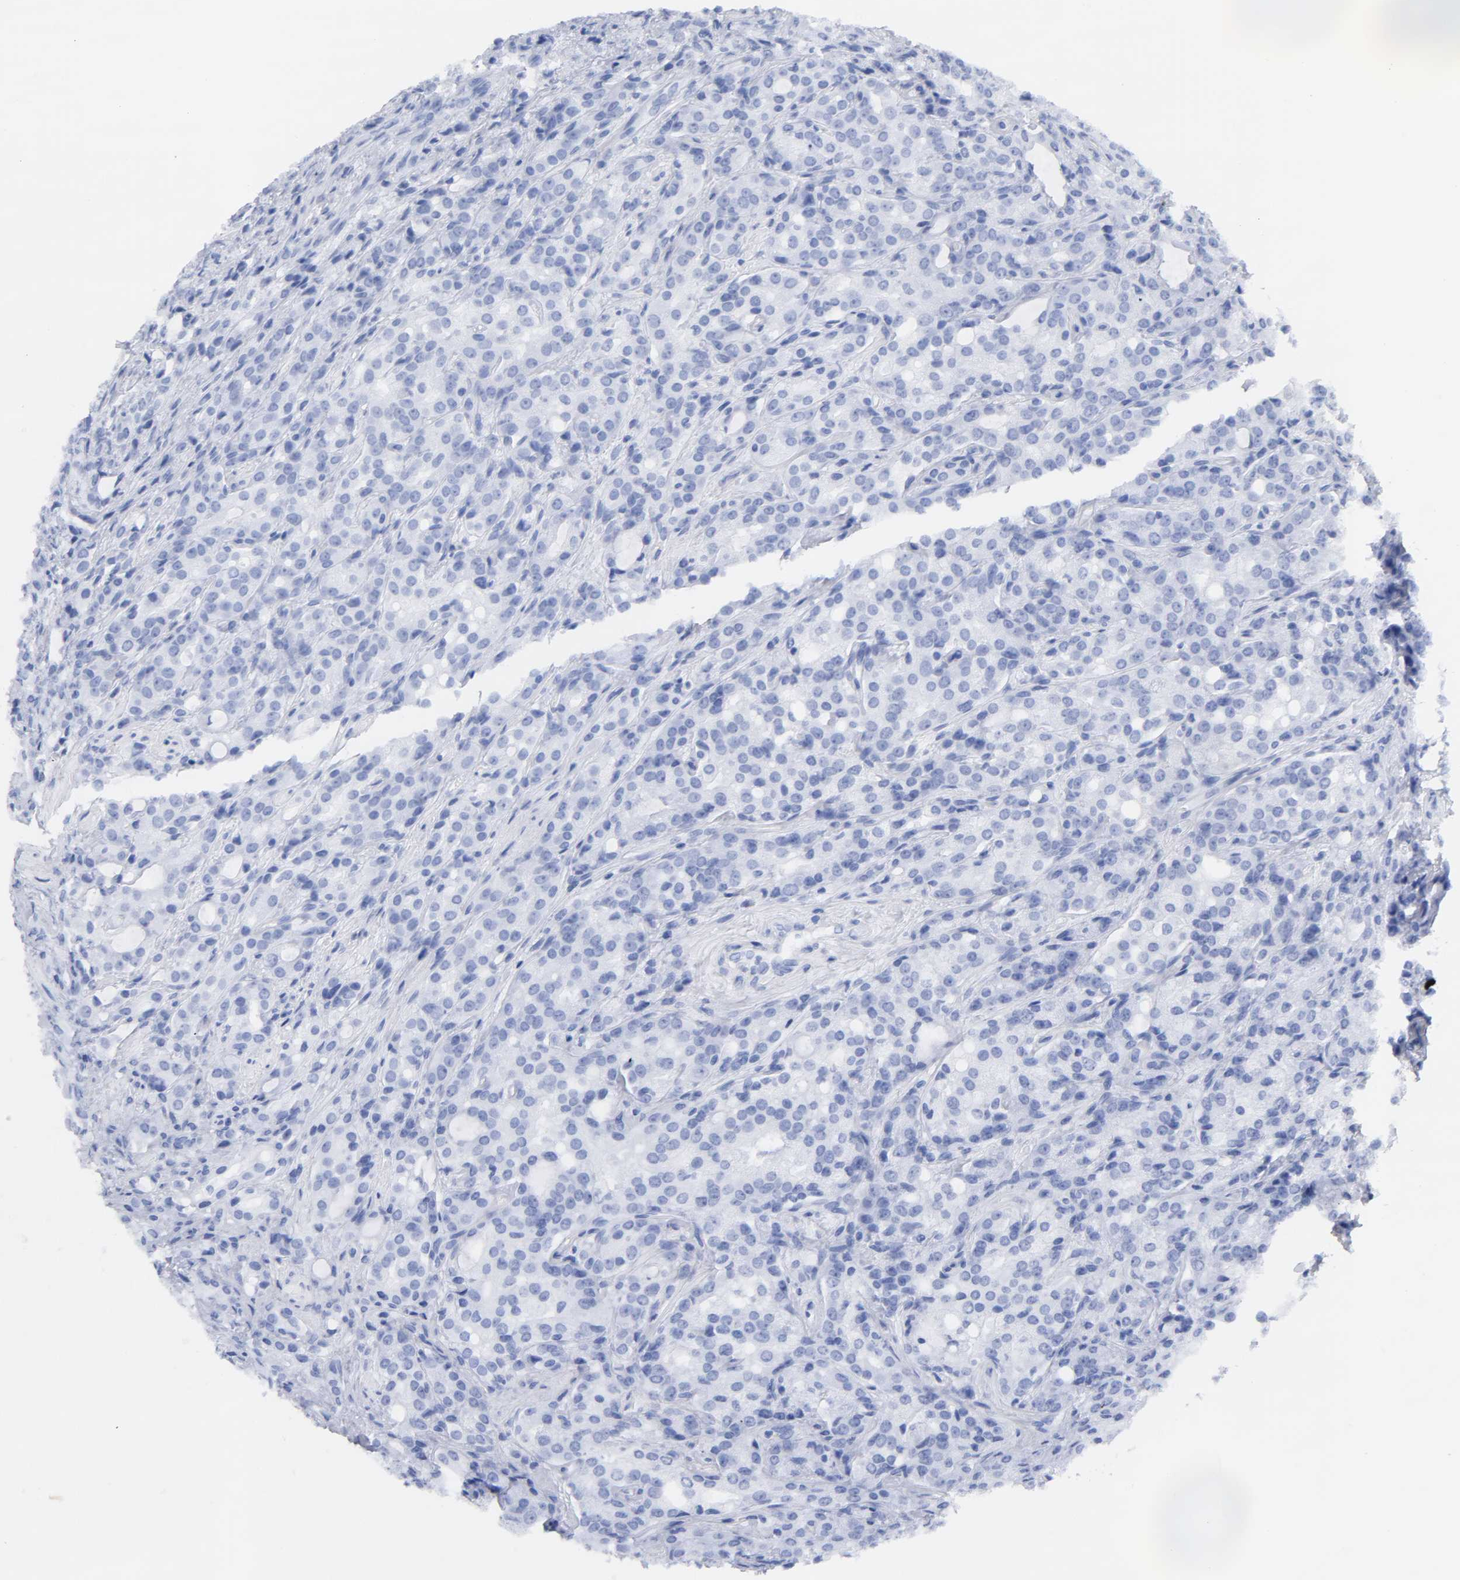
{"staining": {"intensity": "negative", "quantity": "none", "location": "none"}, "tissue": "prostate cancer", "cell_type": "Tumor cells", "image_type": "cancer", "snomed": [{"axis": "morphology", "description": "Adenocarcinoma, High grade"}, {"axis": "topography", "description": "Prostate"}], "caption": "Immunohistochemistry micrograph of neoplastic tissue: human prostate cancer (adenocarcinoma (high-grade)) stained with DAB (3,3'-diaminobenzidine) displays no significant protein staining in tumor cells.", "gene": "VSIG4", "patient": {"sex": "male", "age": 72}}